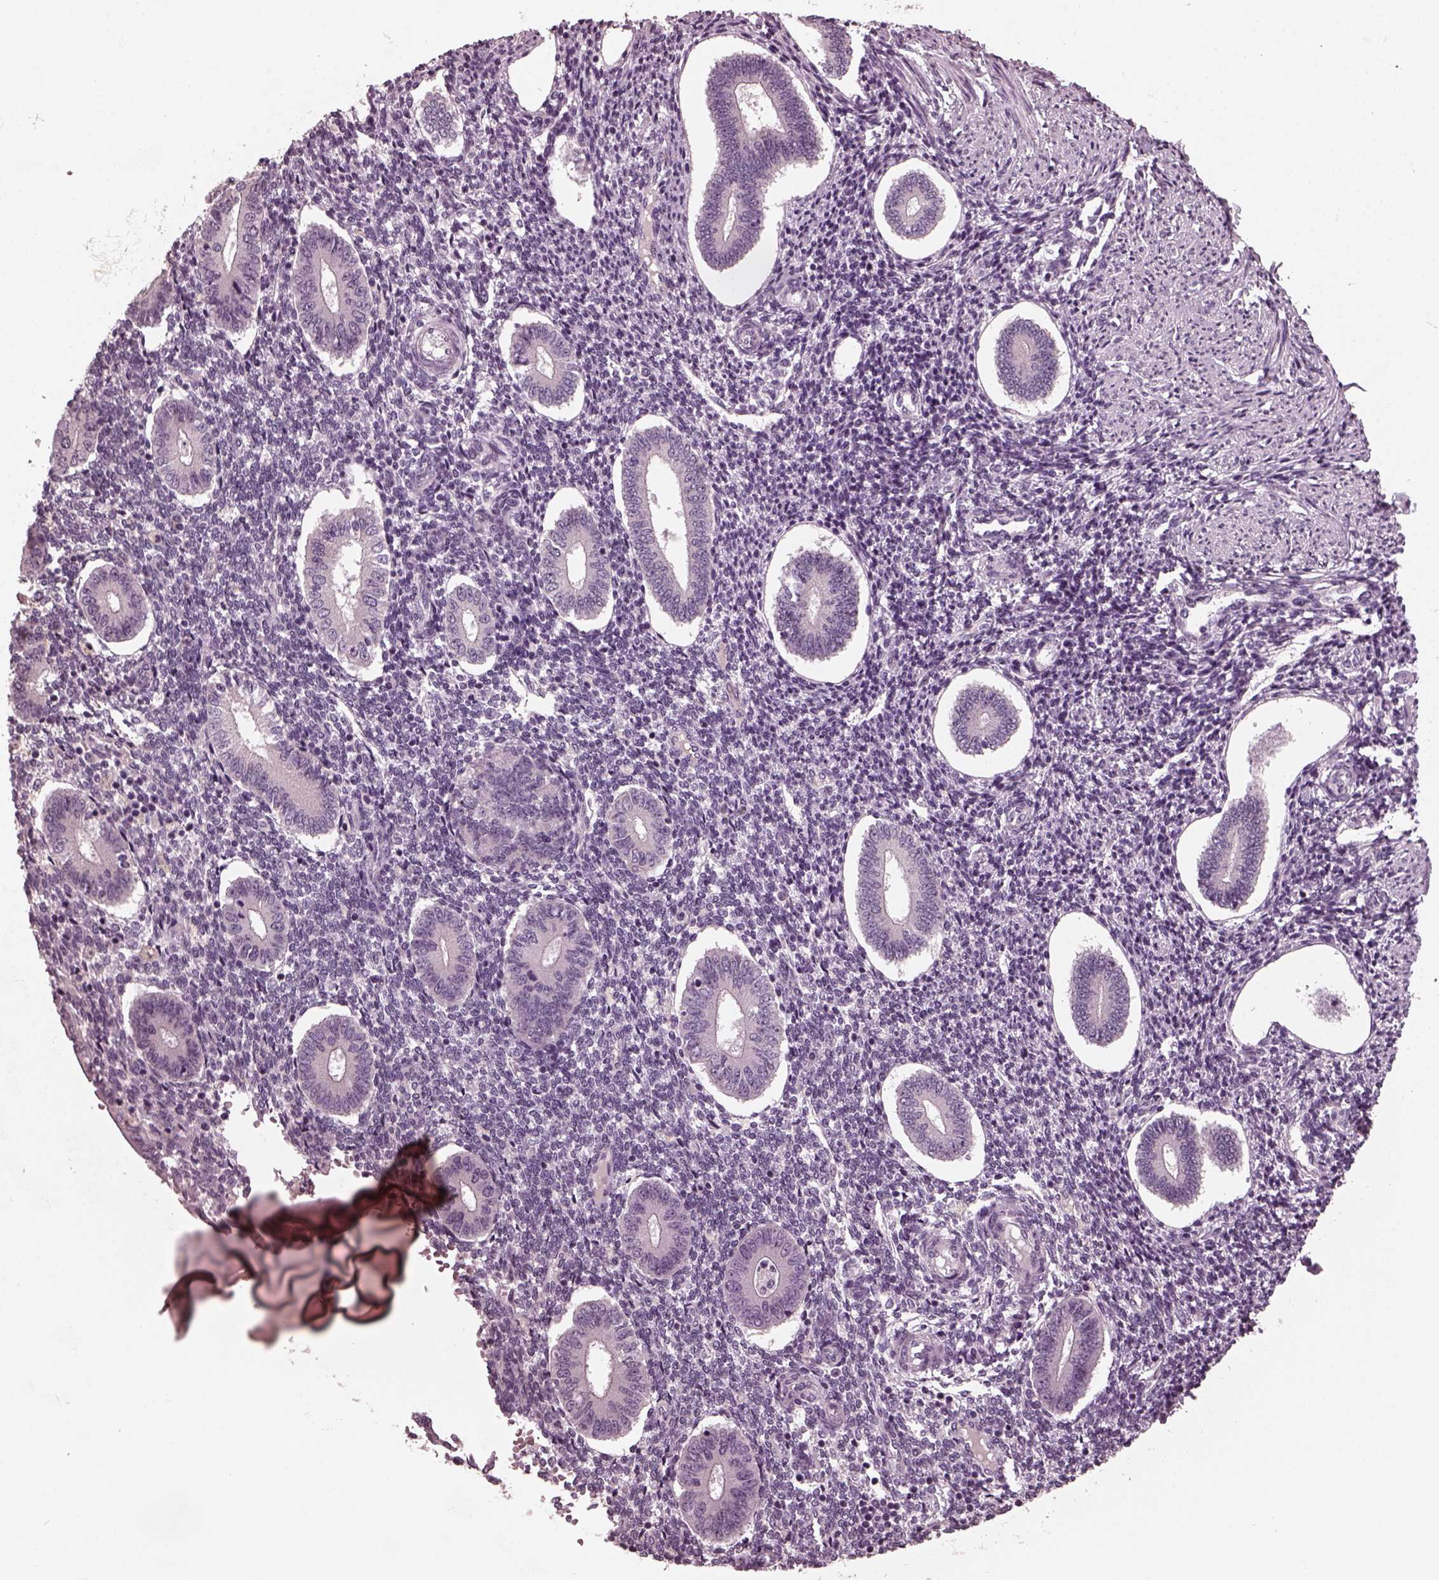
{"staining": {"intensity": "negative", "quantity": "none", "location": "none"}, "tissue": "endometrium", "cell_type": "Cells in endometrial stroma", "image_type": "normal", "snomed": [{"axis": "morphology", "description": "Normal tissue, NOS"}, {"axis": "topography", "description": "Endometrium"}], "caption": "This is a photomicrograph of IHC staining of normal endometrium, which shows no positivity in cells in endometrial stroma.", "gene": "RCVRN", "patient": {"sex": "female", "age": 40}}